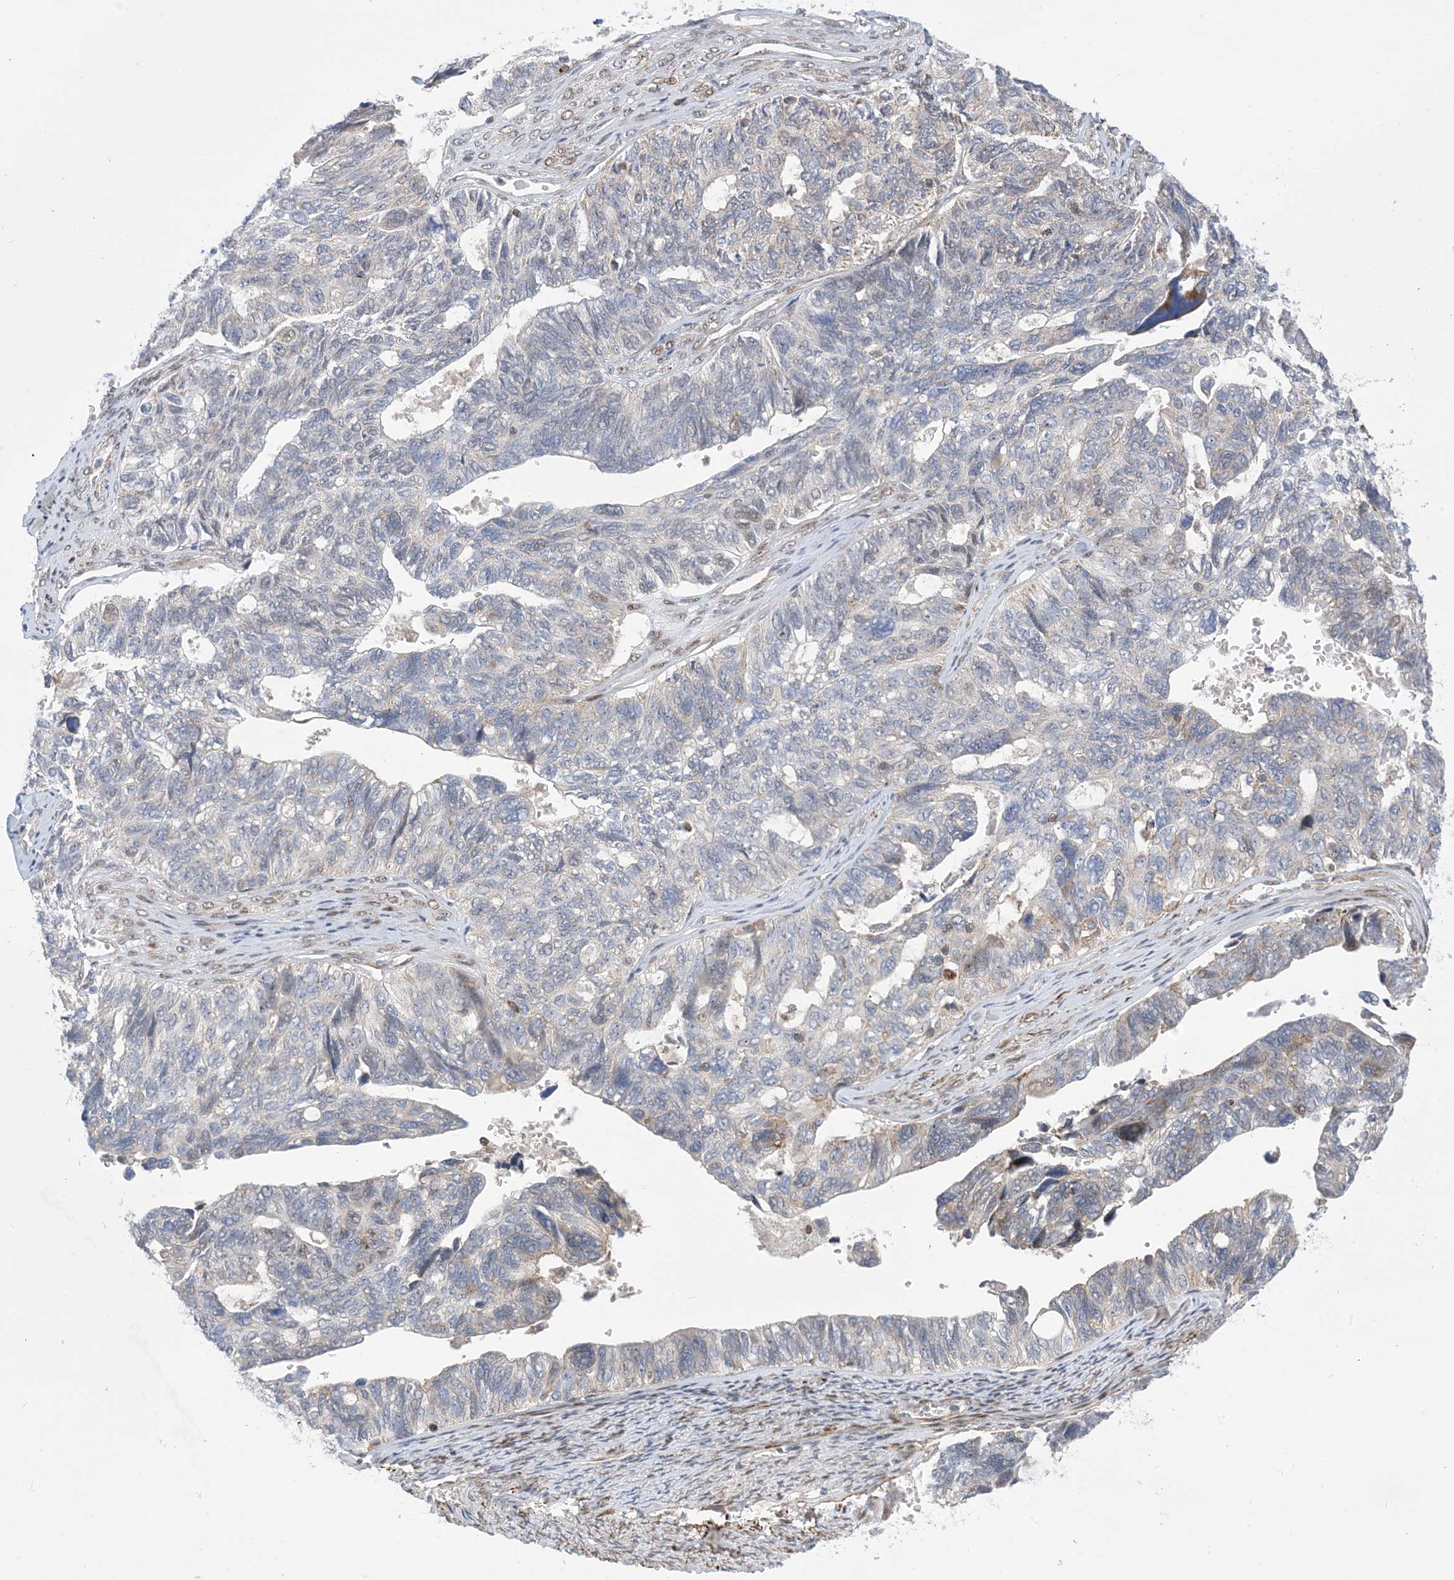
{"staining": {"intensity": "negative", "quantity": "none", "location": "none"}, "tissue": "ovarian cancer", "cell_type": "Tumor cells", "image_type": "cancer", "snomed": [{"axis": "morphology", "description": "Cystadenocarcinoma, serous, NOS"}, {"axis": "topography", "description": "Ovary"}], "caption": "The immunohistochemistry image has no significant staining in tumor cells of ovarian cancer (serous cystadenocarcinoma) tissue.", "gene": "ZNF8", "patient": {"sex": "female", "age": 79}}